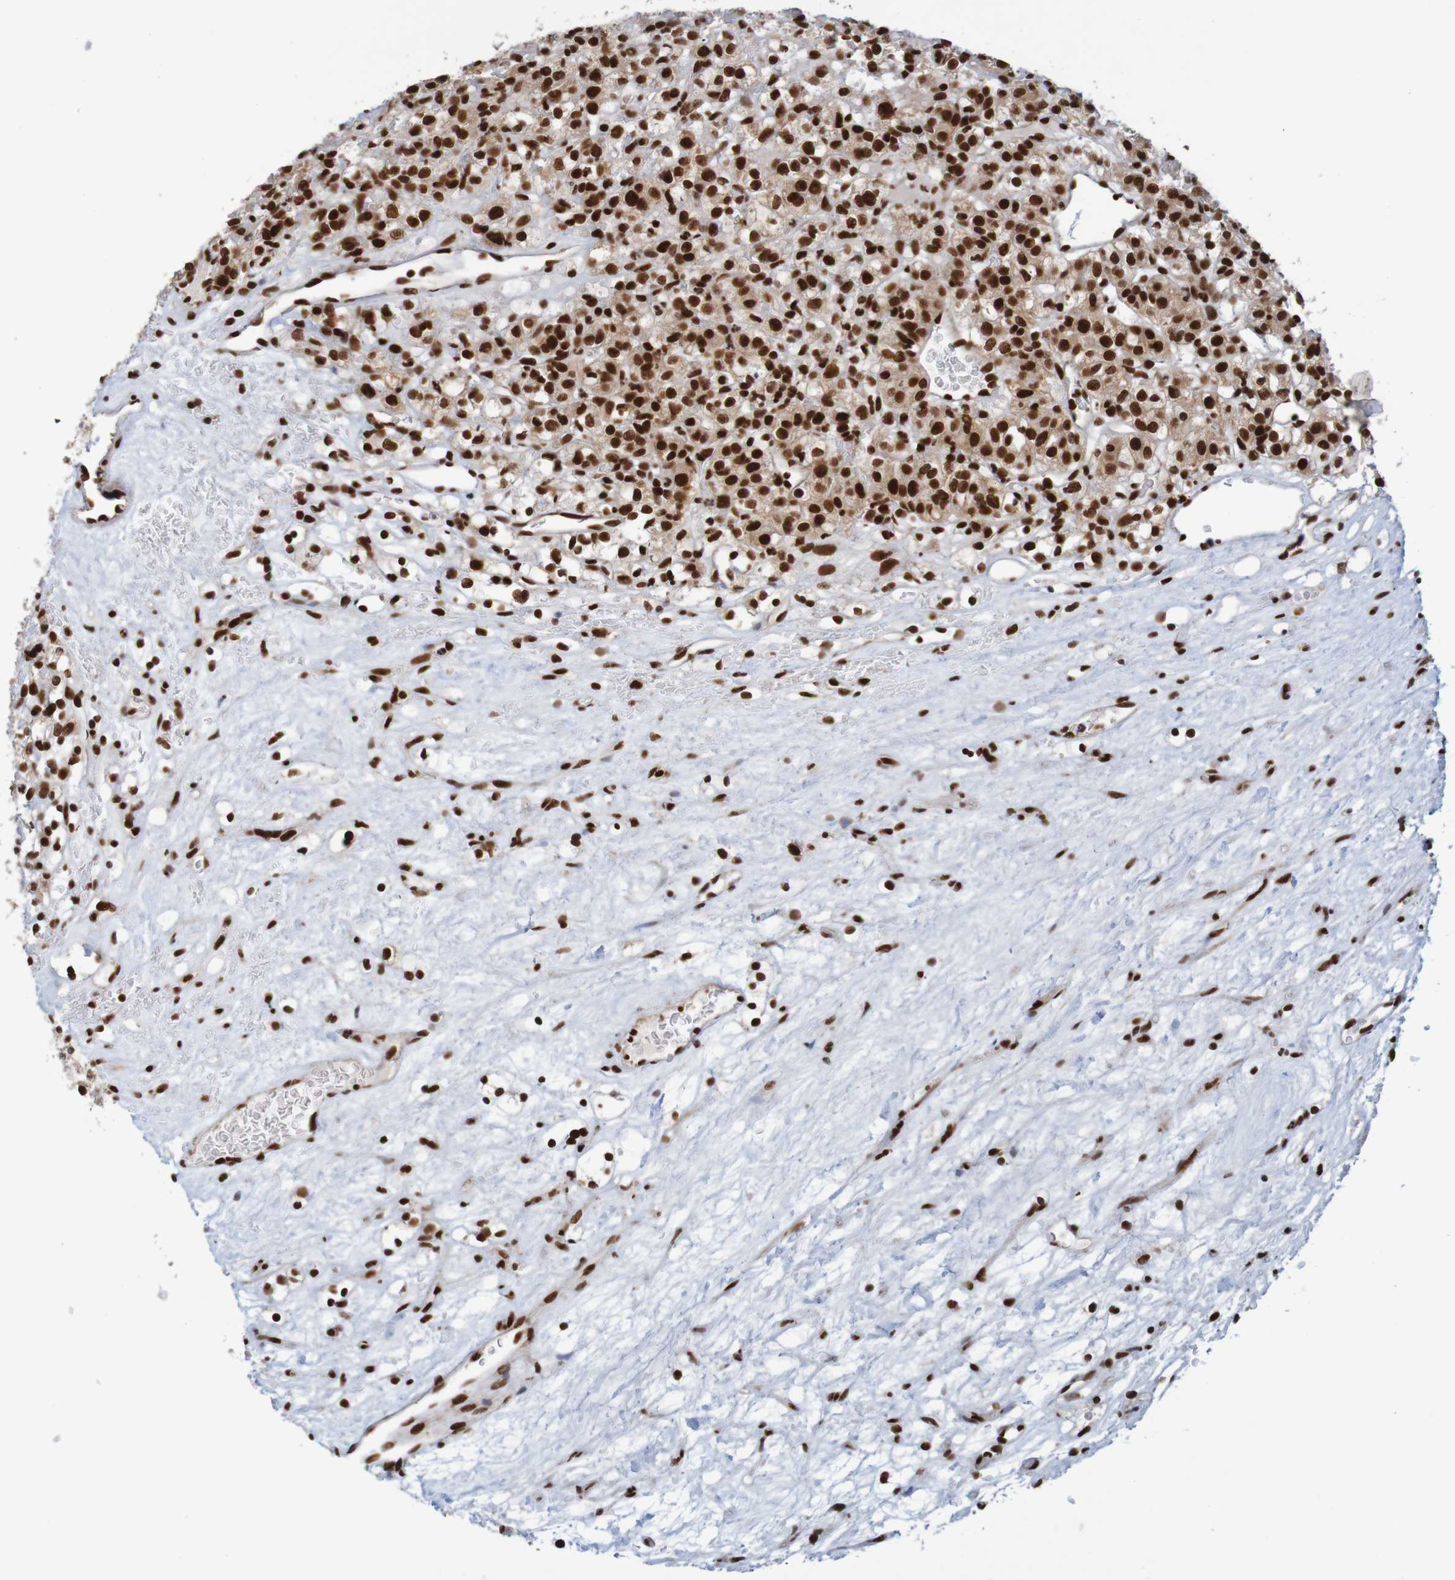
{"staining": {"intensity": "strong", "quantity": ">75%", "location": "nuclear"}, "tissue": "renal cancer", "cell_type": "Tumor cells", "image_type": "cancer", "snomed": [{"axis": "morphology", "description": "Normal tissue, NOS"}, {"axis": "morphology", "description": "Adenocarcinoma, NOS"}, {"axis": "topography", "description": "Kidney"}], "caption": "Renal adenocarcinoma was stained to show a protein in brown. There is high levels of strong nuclear expression in approximately >75% of tumor cells.", "gene": "THRAP3", "patient": {"sex": "female", "age": 72}}